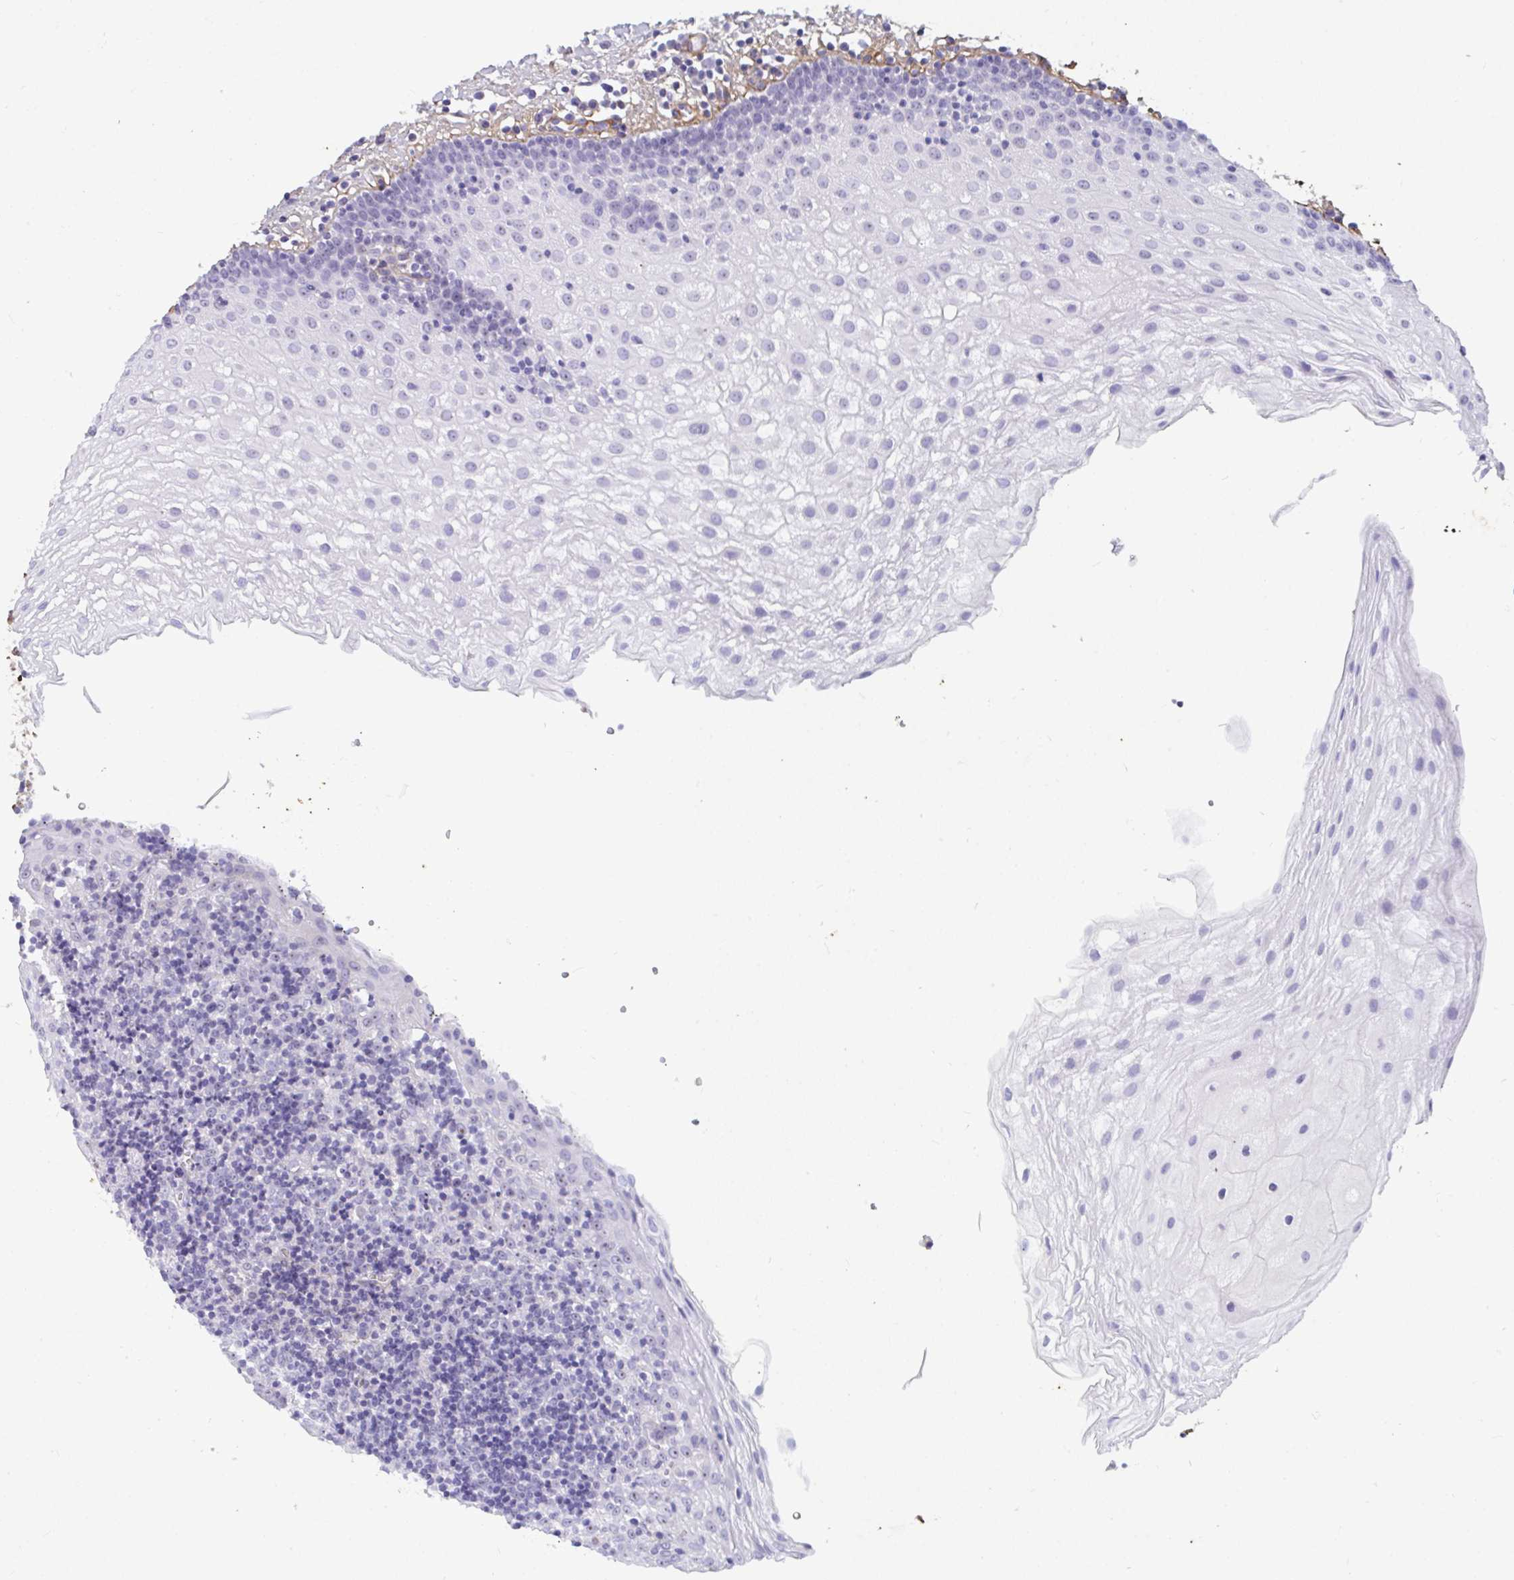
{"staining": {"intensity": "moderate", "quantity": "<25%", "location": "nuclear"}, "tissue": "oral mucosa", "cell_type": "Squamous epithelial cells", "image_type": "normal", "snomed": [{"axis": "morphology", "description": "Normal tissue, NOS"}, {"axis": "morphology", "description": "Squamous cell carcinoma, NOS"}, {"axis": "topography", "description": "Oral tissue"}, {"axis": "topography", "description": "Head-Neck"}], "caption": "DAB (3,3'-diaminobenzidine) immunohistochemical staining of normal oral mucosa reveals moderate nuclear protein expression in approximately <25% of squamous epithelial cells. The staining was performed using DAB (3,3'-diaminobenzidine) to visualize the protein expression in brown, while the nuclei were stained in blue with hematoxylin (Magnification: 20x).", "gene": "LHFPL6", "patient": {"sex": "male", "age": 58}}